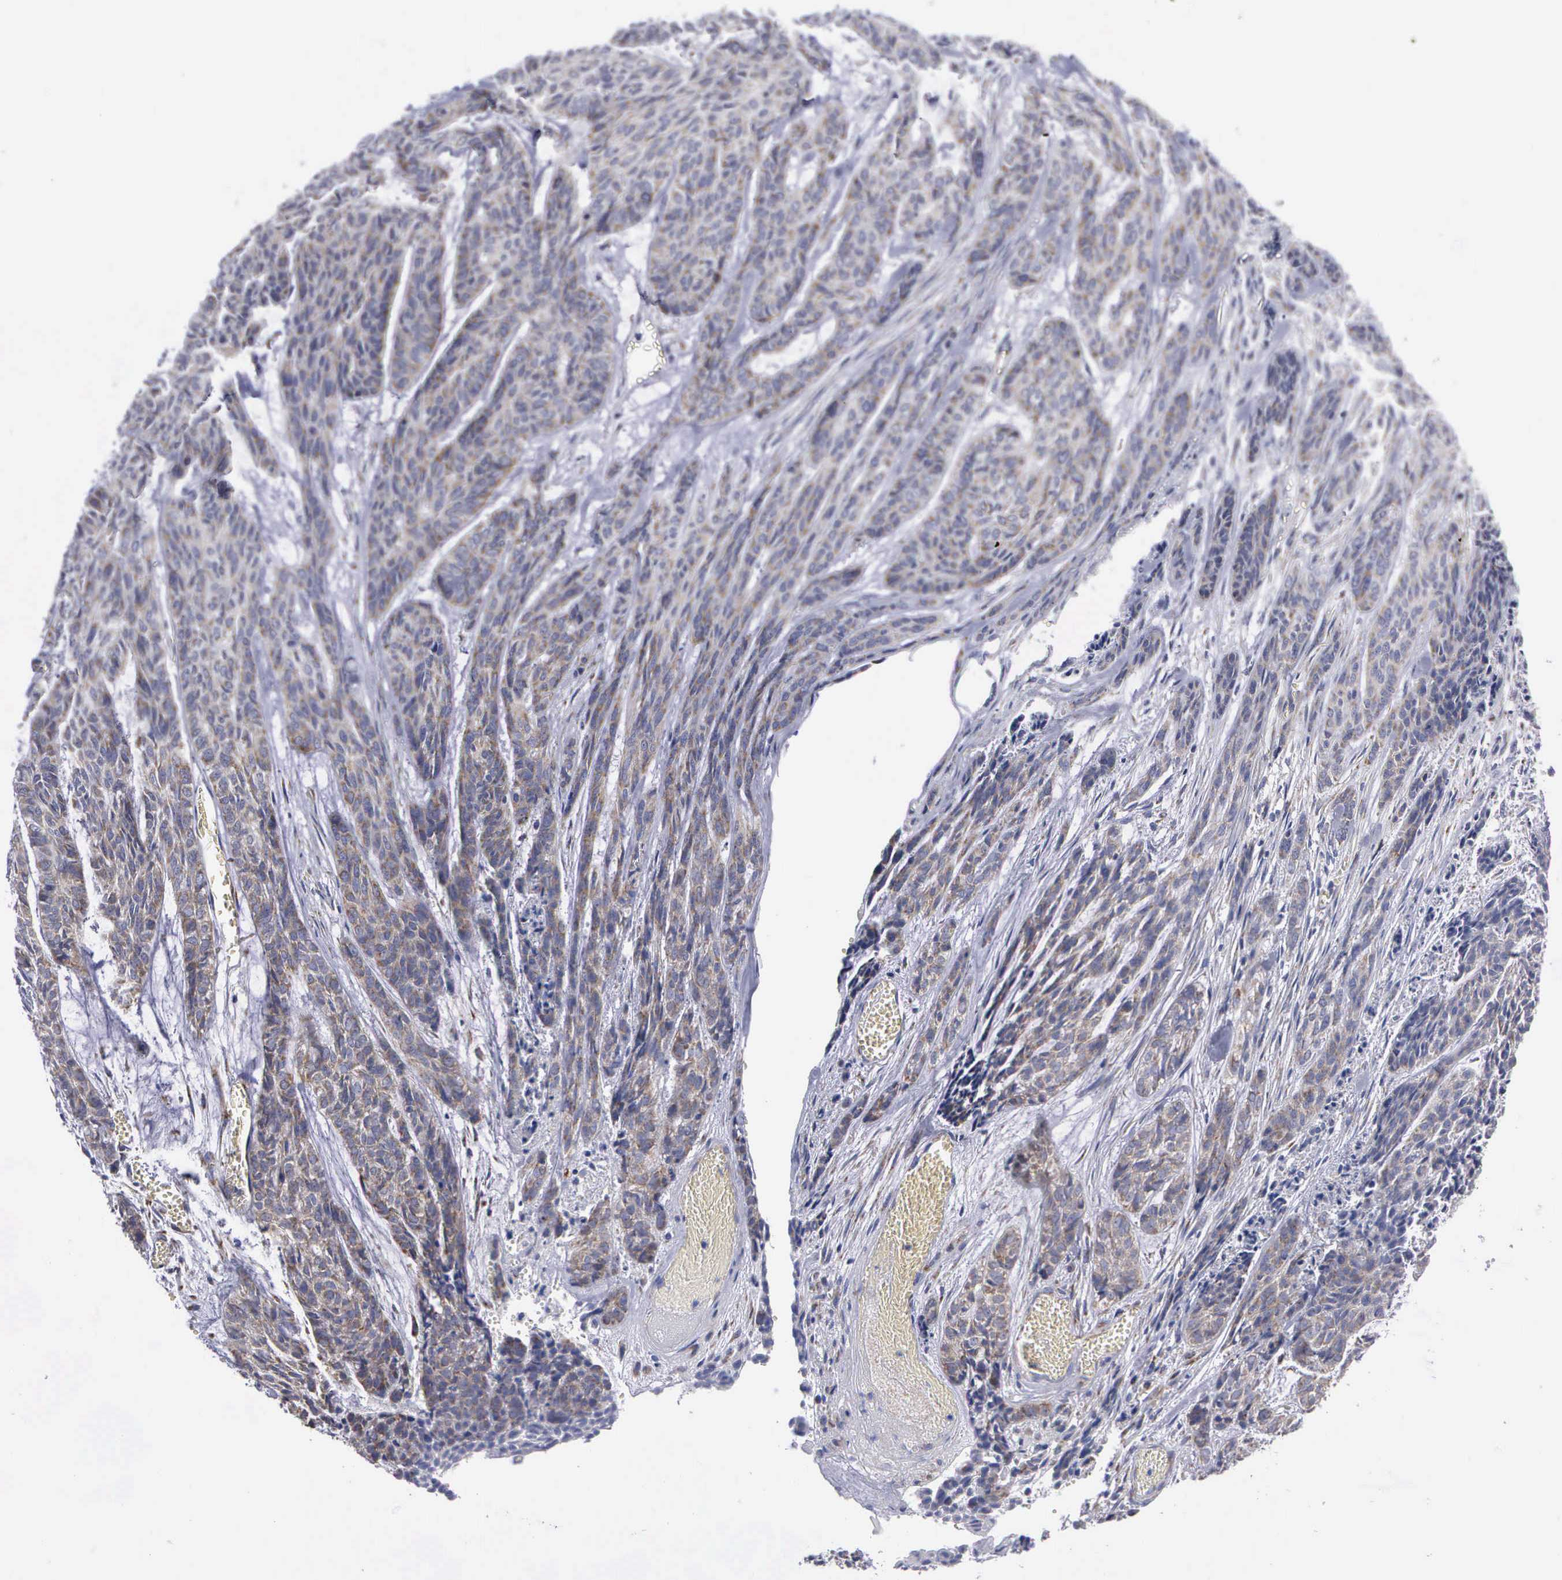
{"staining": {"intensity": "moderate", "quantity": ">75%", "location": "cytoplasmic/membranous"}, "tissue": "skin cancer", "cell_type": "Tumor cells", "image_type": "cancer", "snomed": [{"axis": "morphology", "description": "Normal tissue, NOS"}, {"axis": "morphology", "description": "Basal cell carcinoma"}, {"axis": "topography", "description": "Skin"}], "caption": "Human skin basal cell carcinoma stained with a protein marker displays moderate staining in tumor cells.", "gene": "APOOL", "patient": {"sex": "female", "age": 65}}